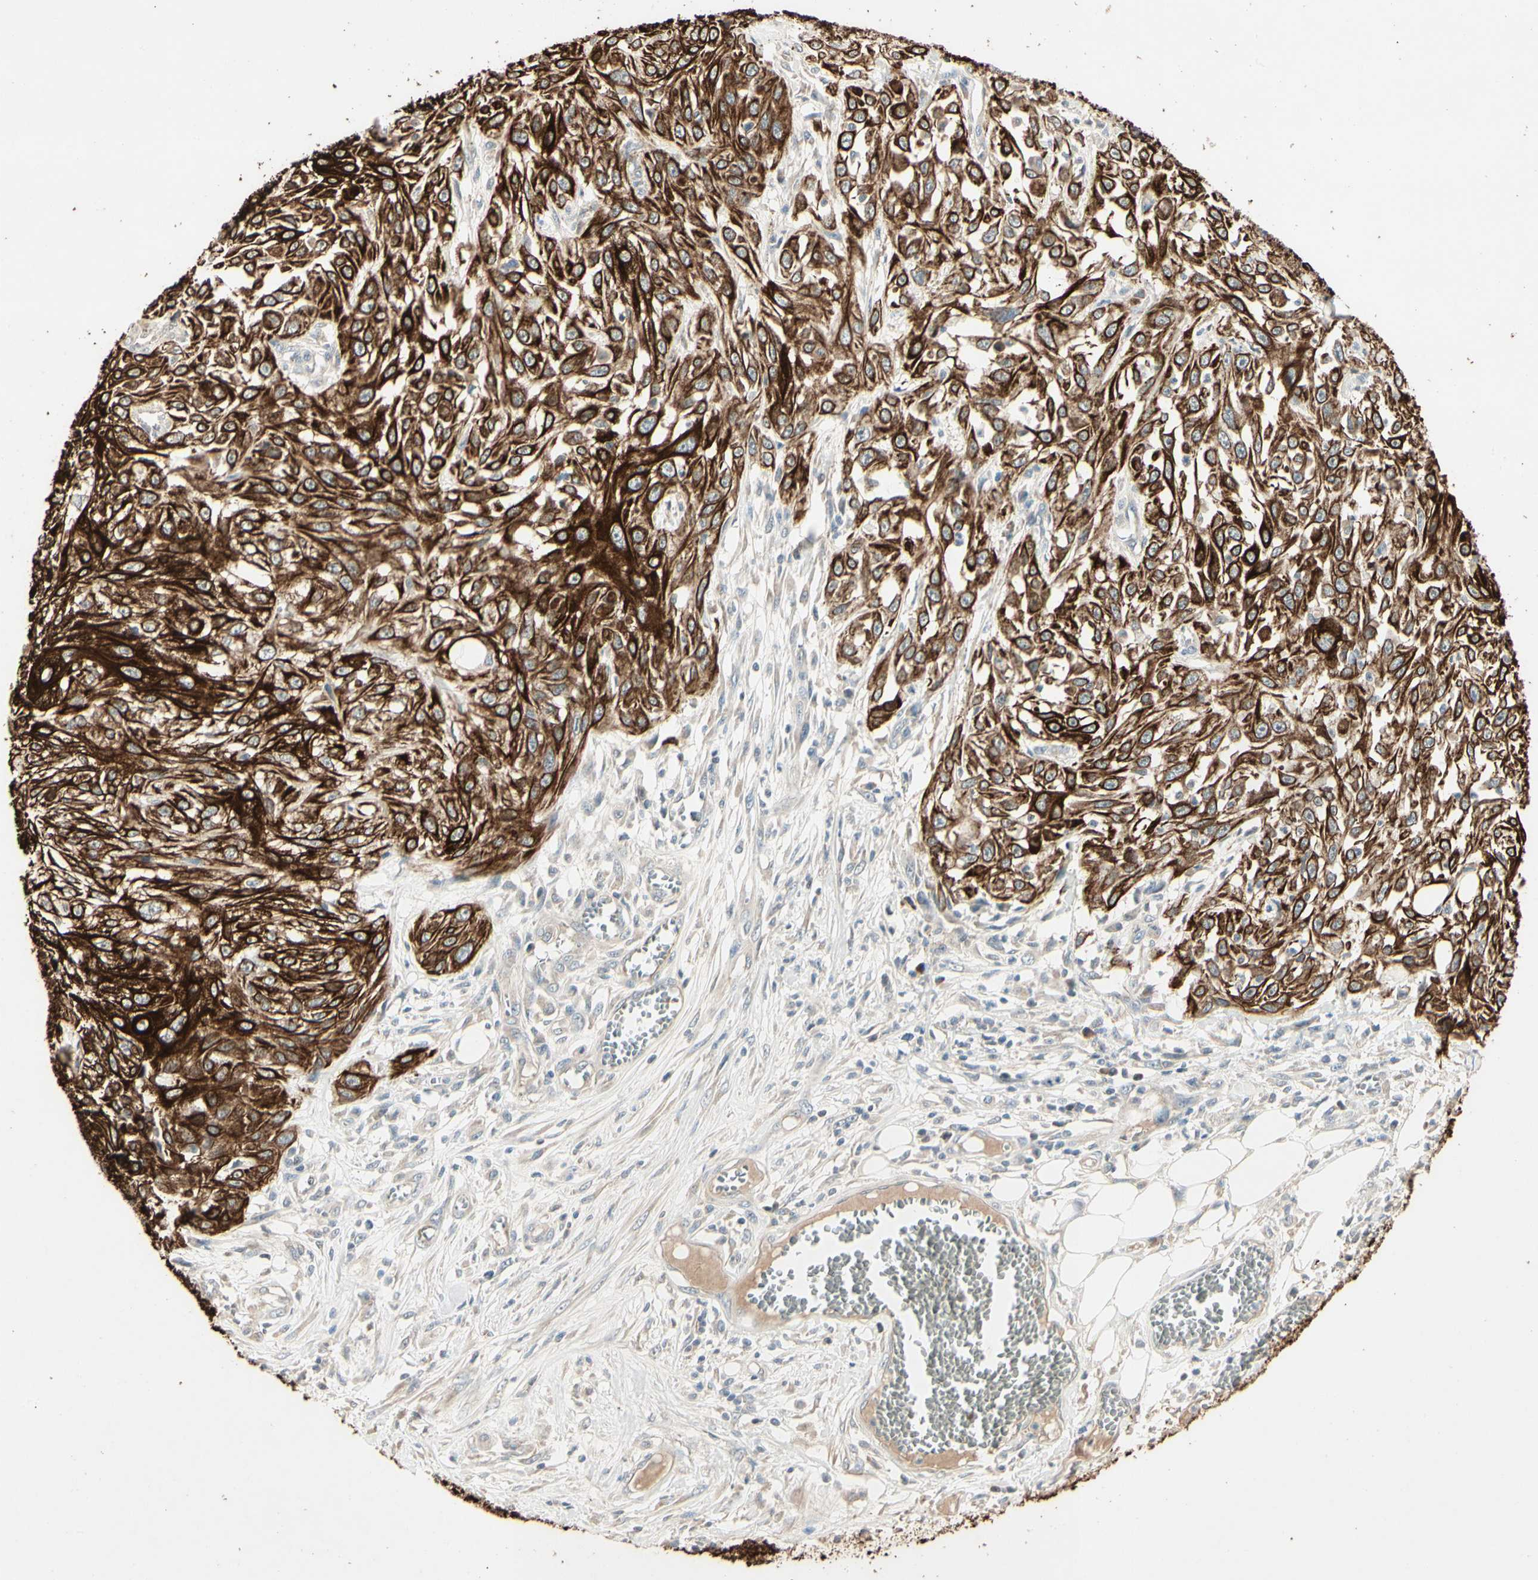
{"staining": {"intensity": "strong", "quantity": ">75%", "location": "cytoplasmic/membranous"}, "tissue": "skin cancer", "cell_type": "Tumor cells", "image_type": "cancer", "snomed": [{"axis": "morphology", "description": "Squamous cell carcinoma, NOS"}, {"axis": "morphology", "description": "Squamous cell carcinoma, metastatic, NOS"}, {"axis": "topography", "description": "Skin"}, {"axis": "topography", "description": "Lymph node"}], "caption": "Immunohistochemical staining of skin cancer shows strong cytoplasmic/membranous protein expression in about >75% of tumor cells.", "gene": "SKIL", "patient": {"sex": "male", "age": 75}}